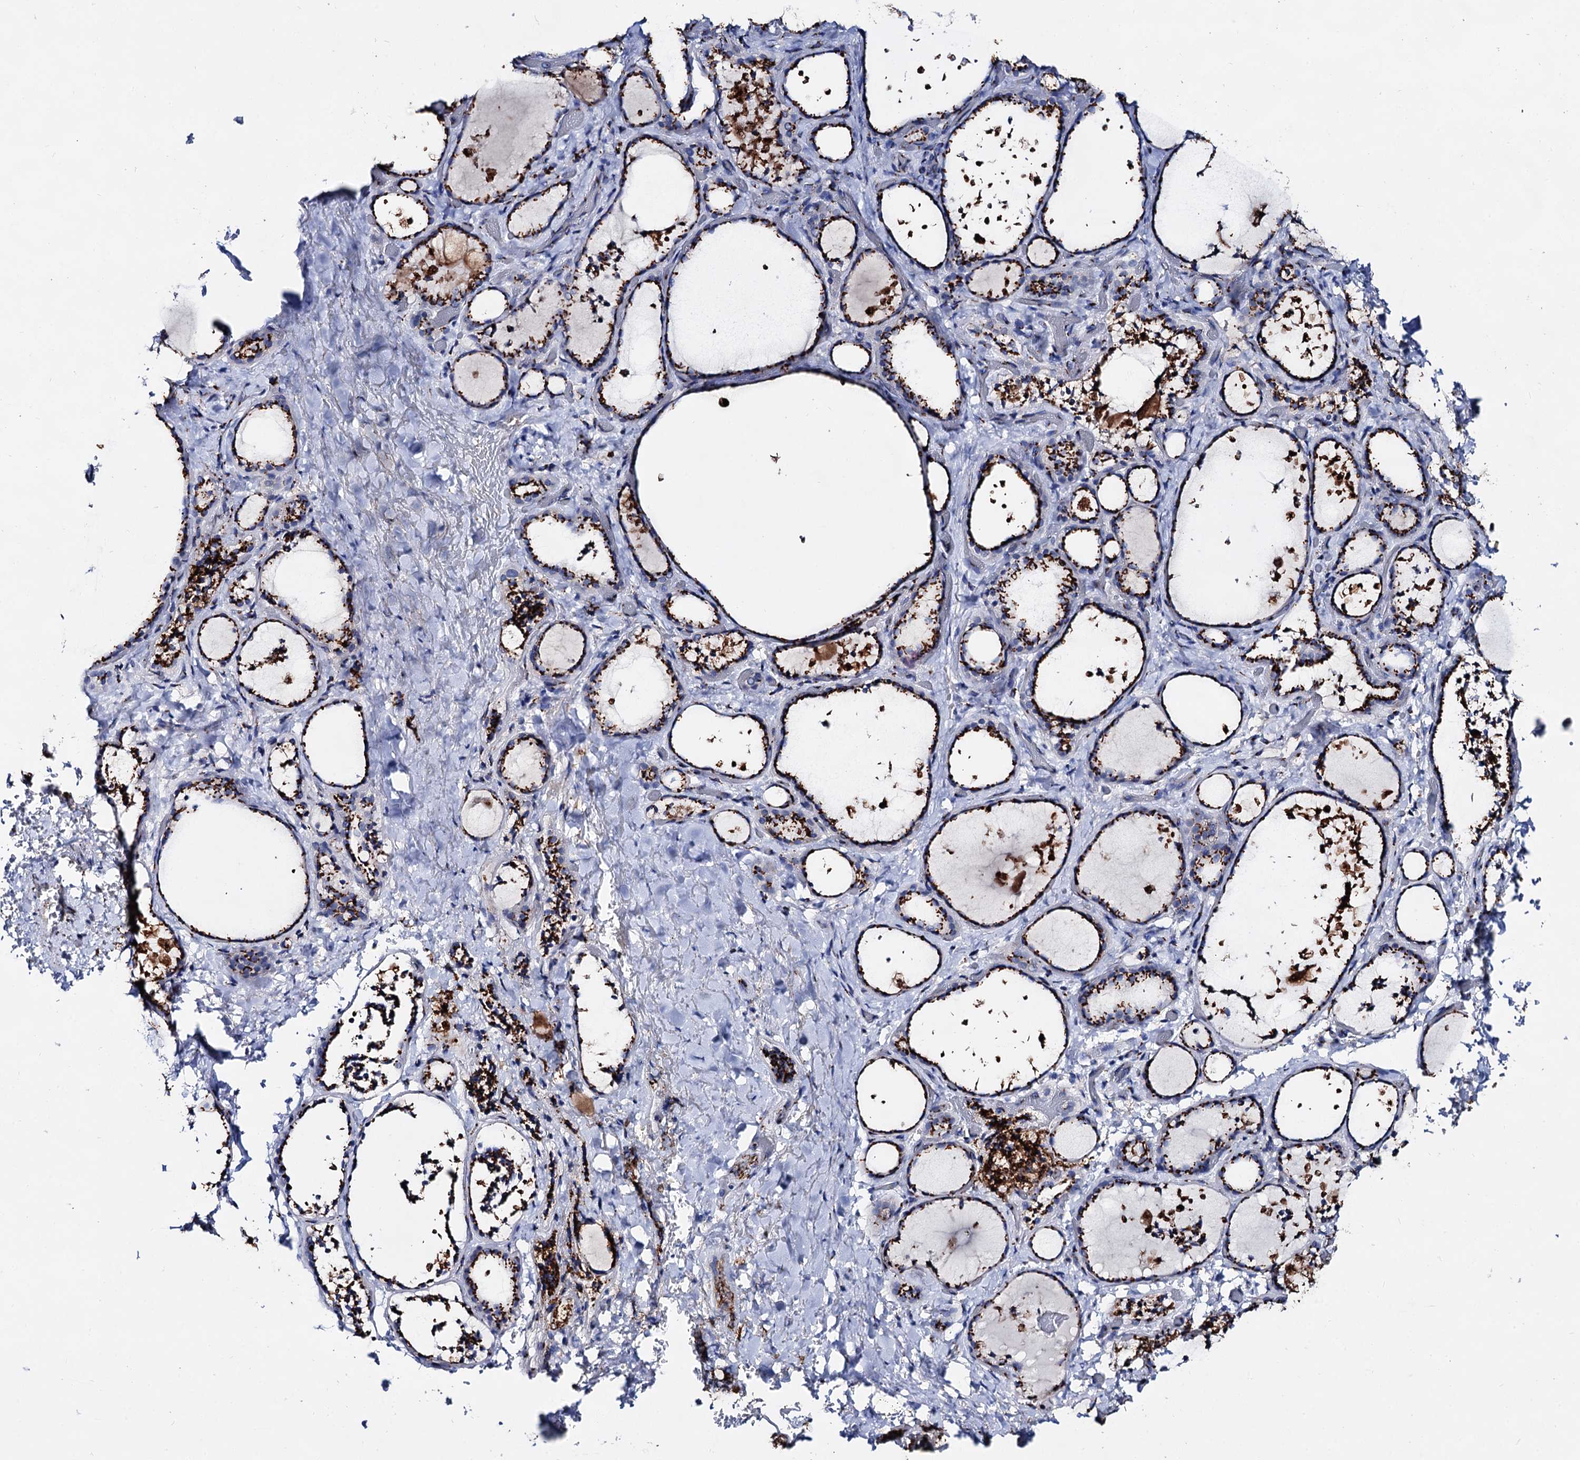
{"staining": {"intensity": "strong", "quantity": ">75%", "location": "cytoplasmic/membranous"}, "tissue": "thyroid gland", "cell_type": "Glandular cells", "image_type": "normal", "snomed": [{"axis": "morphology", "description": "Normal tissue, NOS"}, {"axis": "topography", "description": "Thyroid gland"}], "caption": "Immunohistochemical staining of benign human thyroid gland shows strong cytoplasmic/membranous protein positivity in about >75% of glandular cells. The staining was performed using DAB (3,3'-diaminobenzidine), with brown indicating positive protein expression. Nuclei are stained blue with hematoxylin.", "gene": "TM9SF3", "patient": {"sex": "female", "age": 44}}